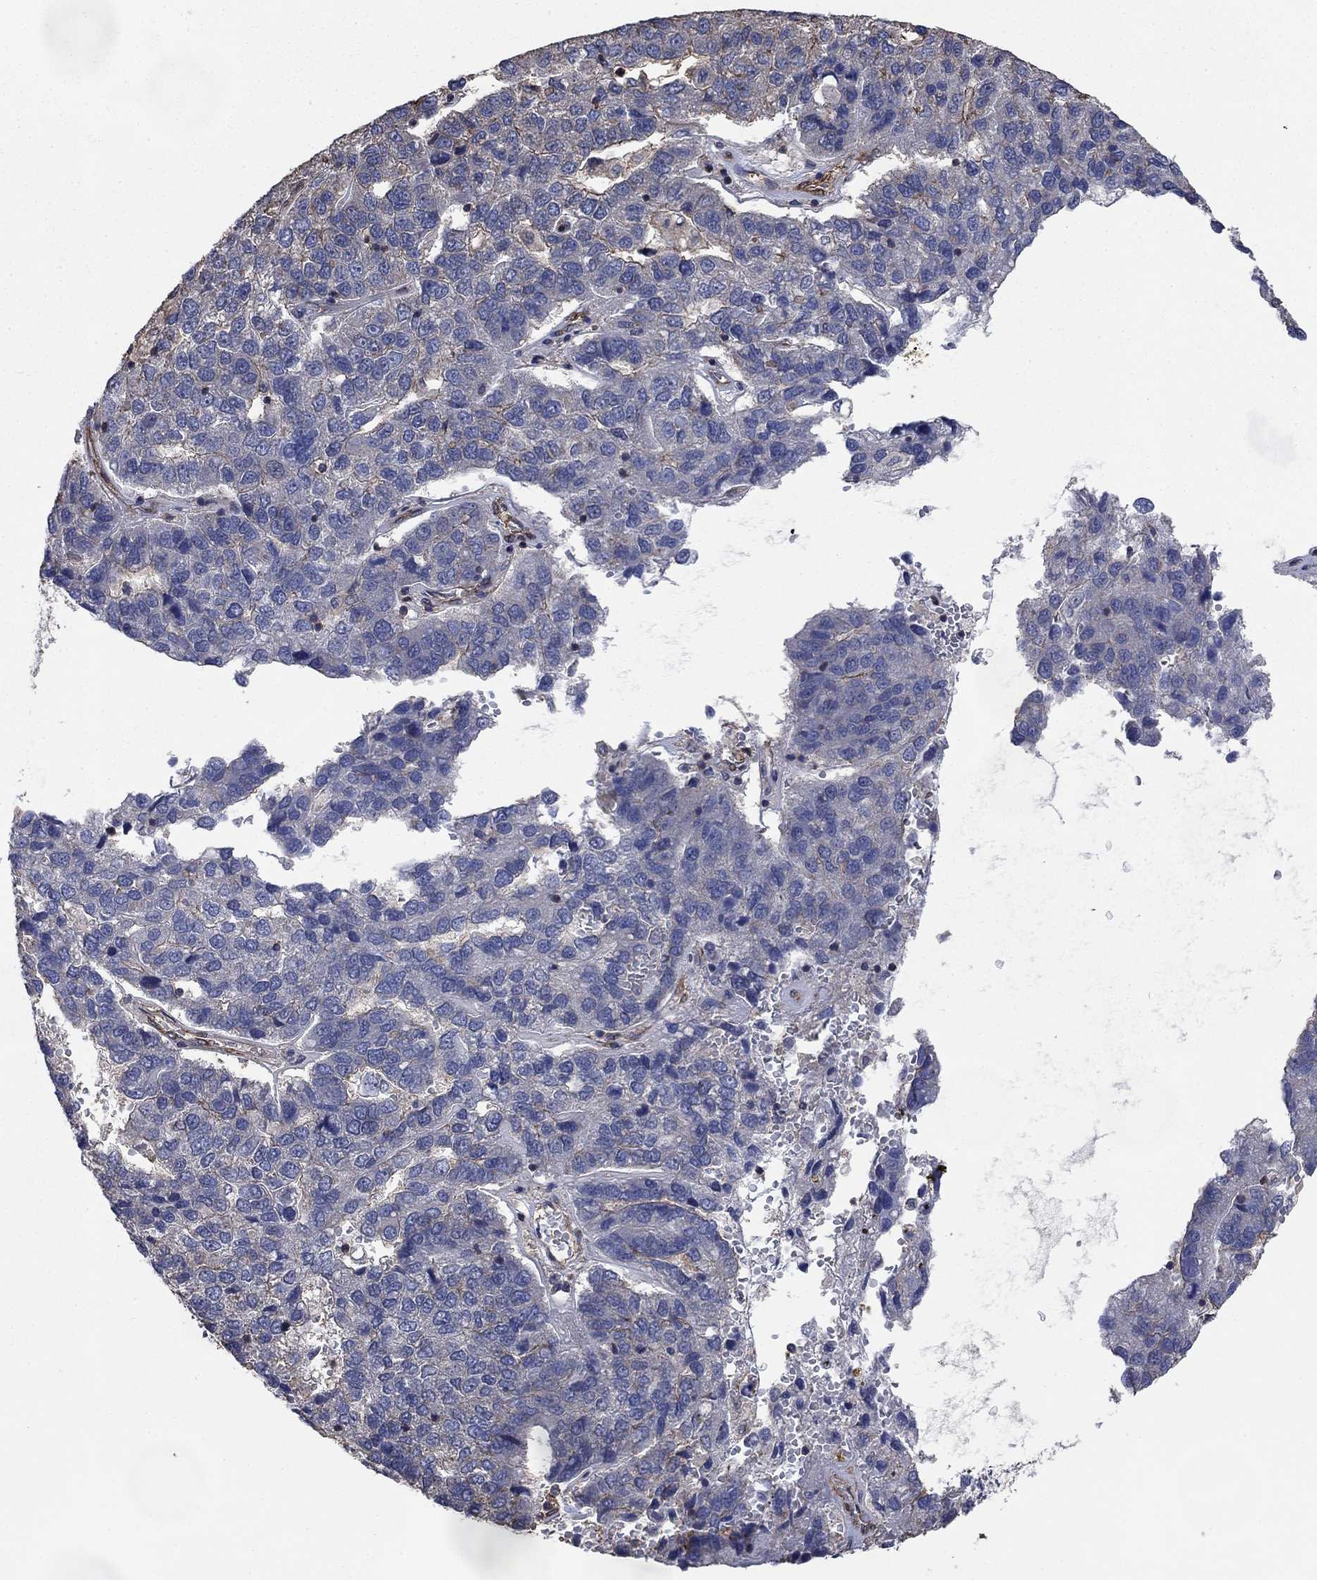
{"staining": {"intensity": "negative", "quantity": "none", "location": "none"}, "tissue": "pancreatic cancer", "cell_type": "Tumor cells", "image_type": "cancer", "snomed": [{"axis": "morphology", "description": "Adenocarcinoma, NOS"}, {"axis": "topography", "description": "Pancreas"}], "caption": "This is an immunohistochemistry micrograph of pancreatic adenocarcinoma. There is no expression in tumor cells.", "gene": "PDE3A", "patient": {"sex": "female", "age": 61}}